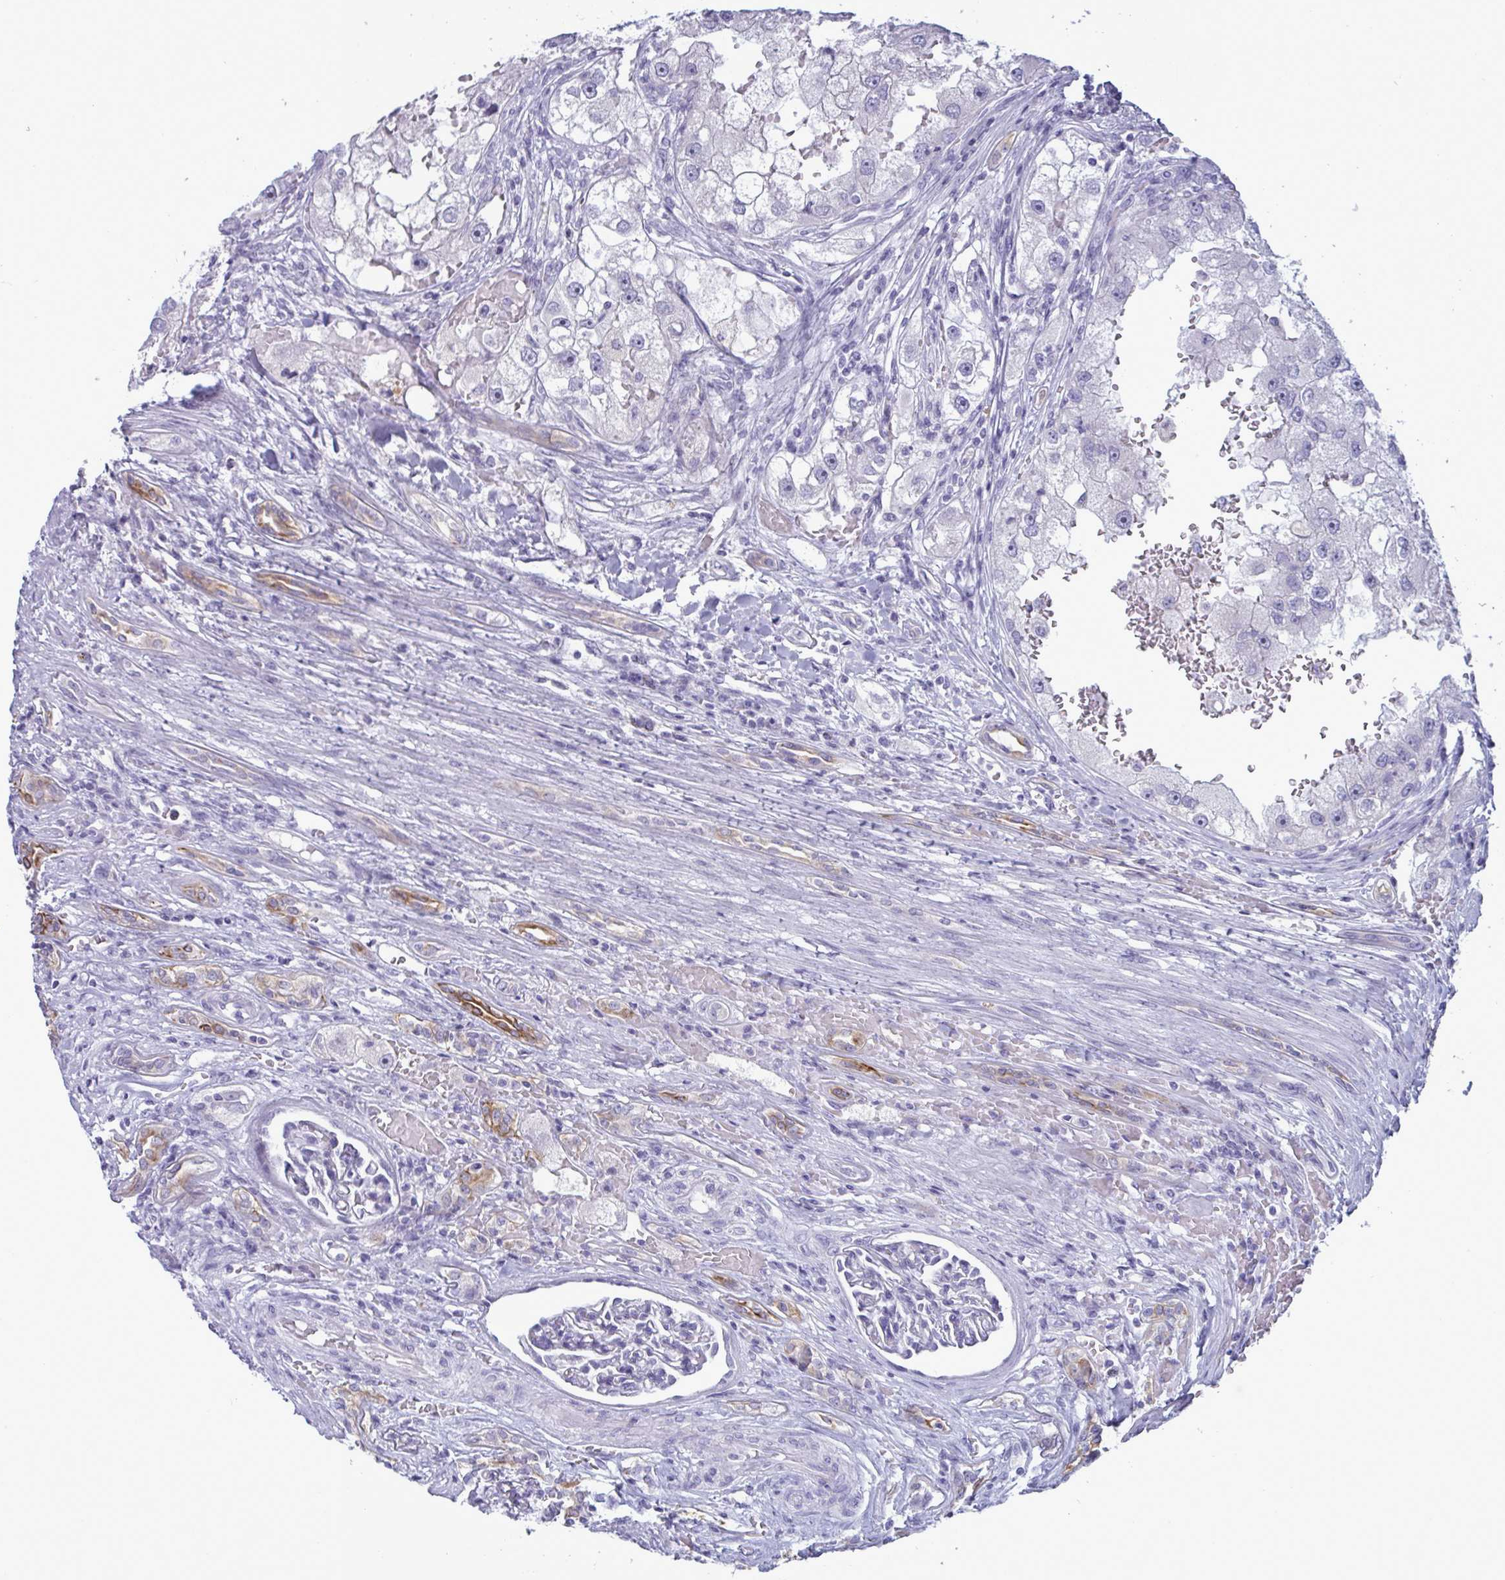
{"staining": {"intensity": "negative", "quantity": "none", "location": "none"}, "tissue": "renal cancer", "cell_type": "Tumor cells", "image_type": "cancer", "snomed": [{"axis": "morphology", "description": "Adenocarcinoma, NOS"}, {"axis": "topography", "description": "Kidney"}], "caption": "DAB immunohistochemical staining of renal cancer displays no significant positivity in tumor cells.", "gene": "TENT5D", "patient": {"sex": "male", "age": 63}}